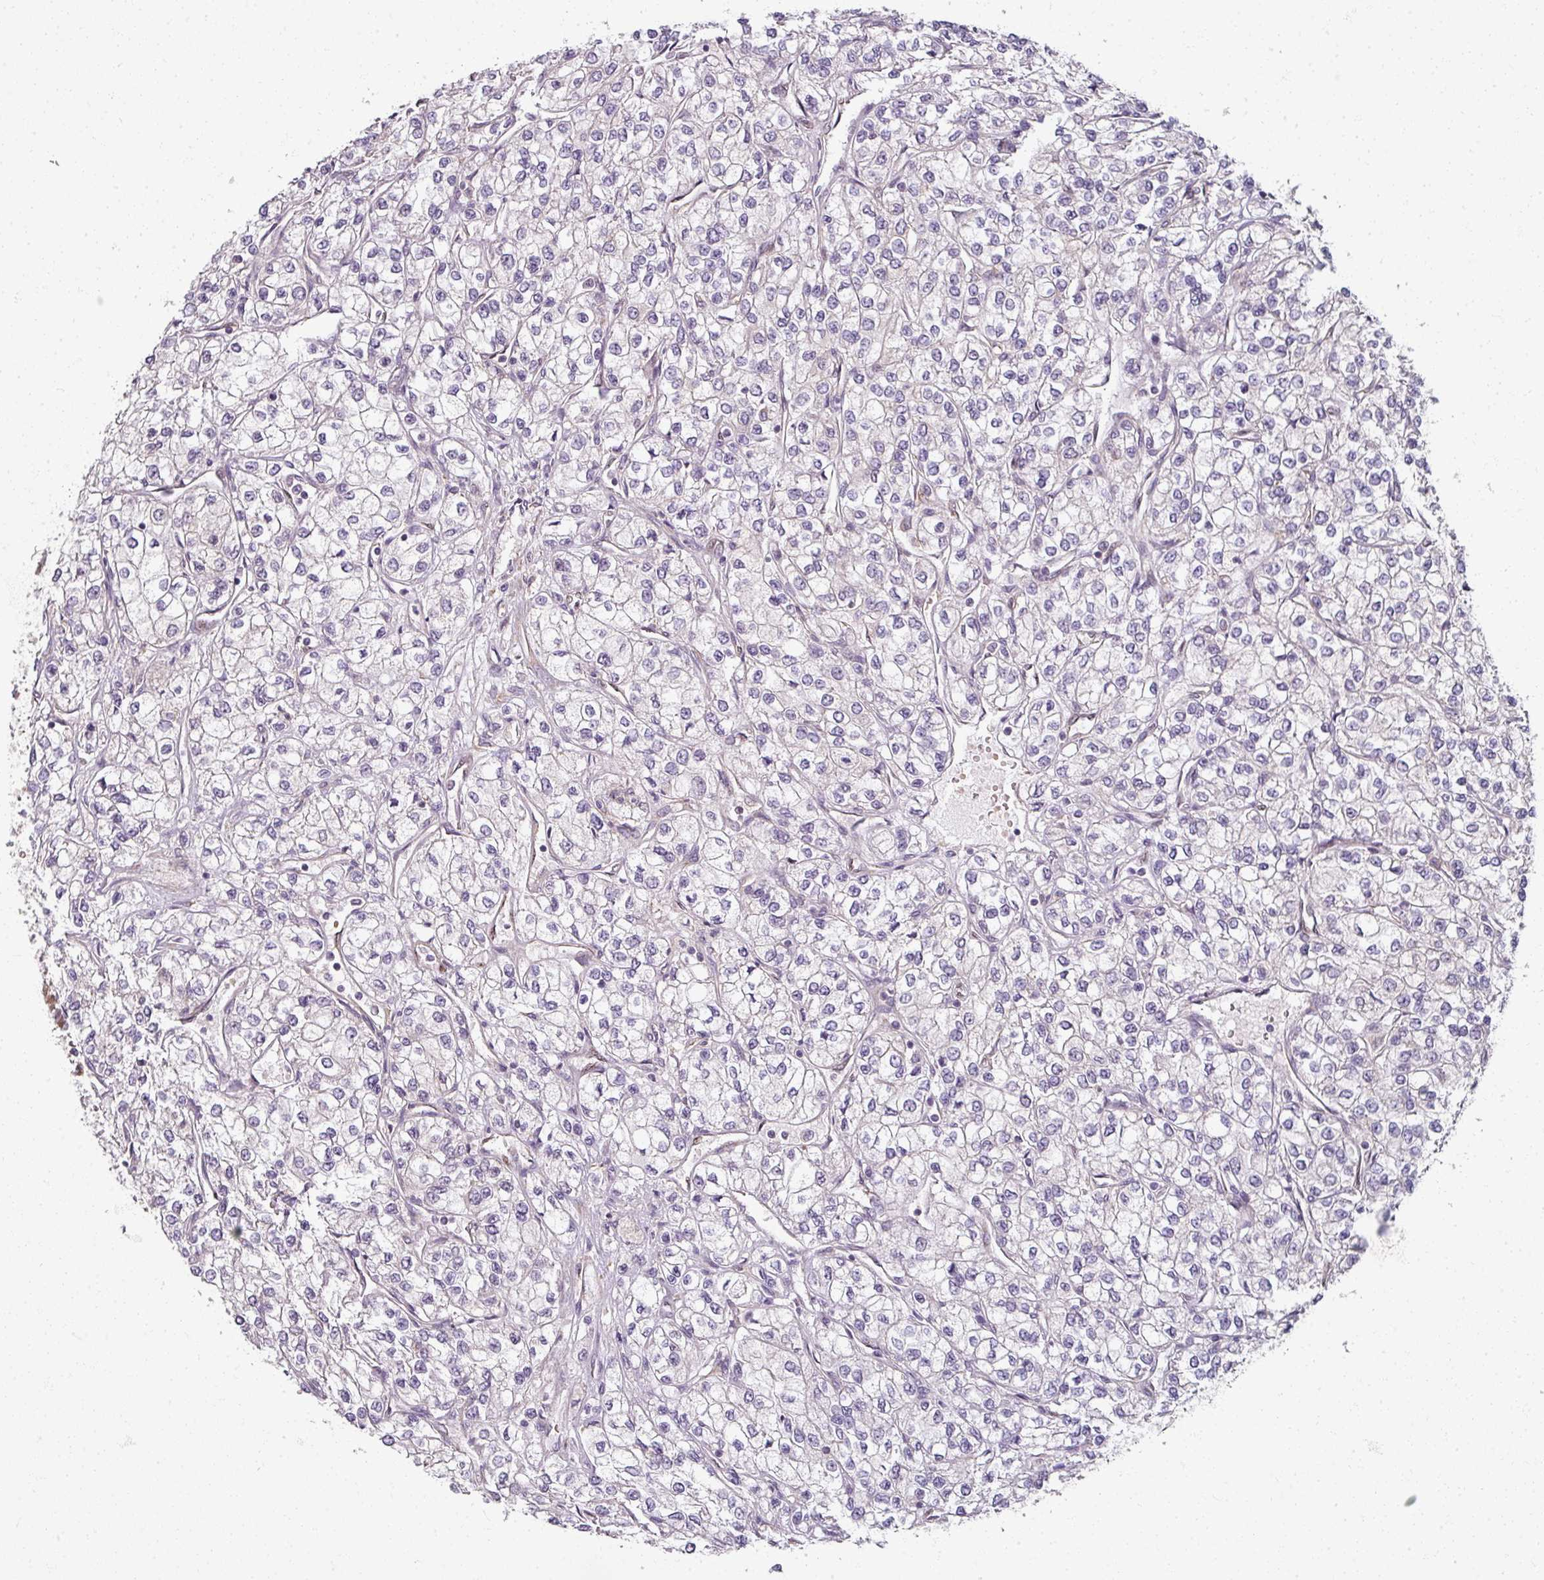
{"staining": {"intensity": "negative", "quantity": "none", "location": "none"}, "tissue": "renal cancer", "cell_type": "Tumor cells", "image_type": "cancer", "snomed": [{"axis": "morphology", "description": "Adenocarcinoma, NOS"}, {"axis": "topography", "description": "Kidney"}], "caption": "Adenocarcinoma (renal) was stained to show a protein in brown. There is no significant positivity in tumor cells.", "gene": "AGPAT4", "patient": {"sex": "male", "age": 80}}